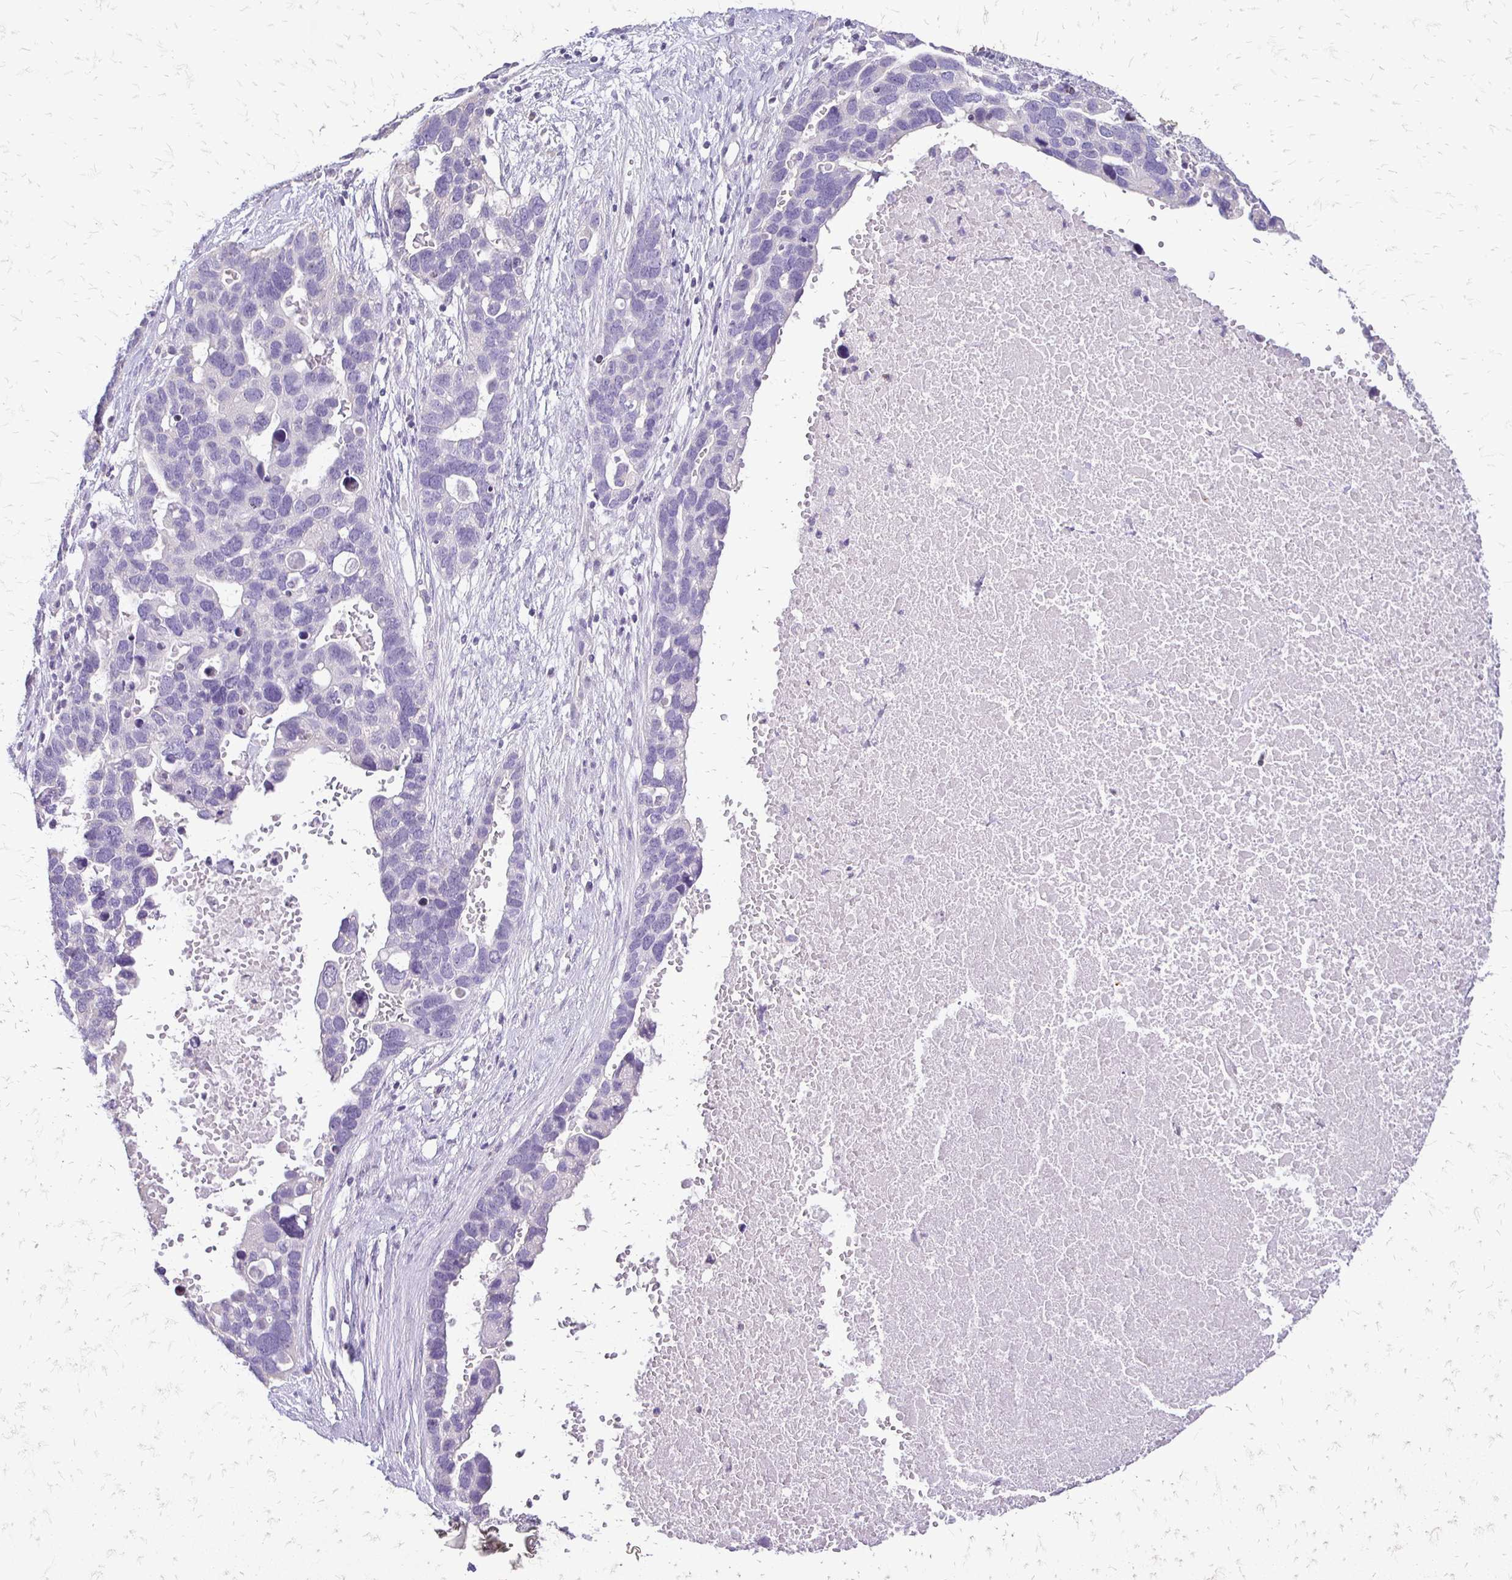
{"staining": {"intensity": "negative", "quantity": "none", "location": "none"}, "tissue": "ovarian cancer", "cell_type": "Tumor cells", "image_type": "cancer", "snomed": [{"axis": "morphology", "description": "Cystadenocarcinoma, serous, NOS"}, {"axis": "topography", "description": "Ovary"}], "caption": "The immunohistochemistry histopathology image has no significant positivity in tumor cells of ovarian cancer tissue.", "gene": "ALPG", "patient": {"sex": "female", "age": 54}}